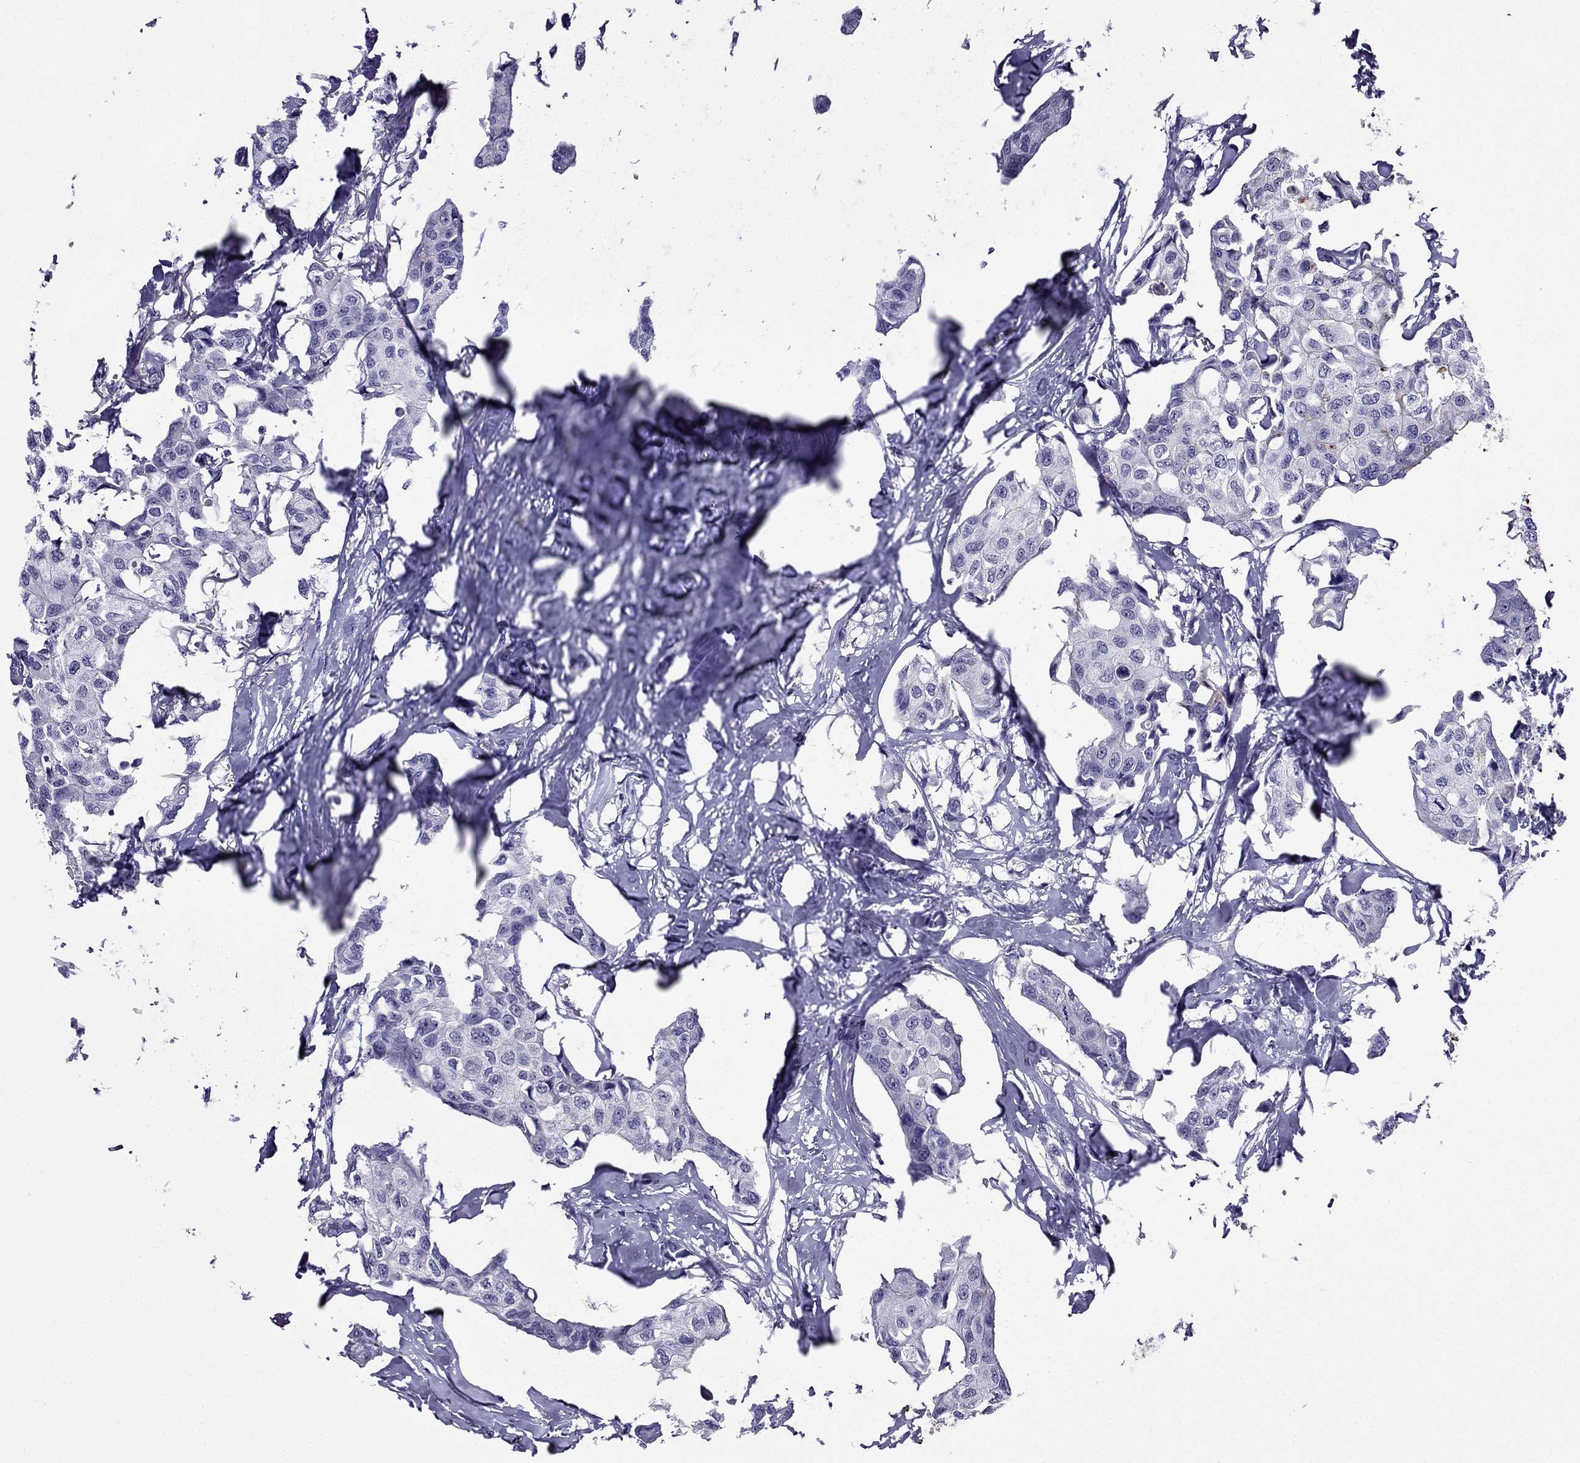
{"staining": {"intensity": "negative", "quantity": "none", "location": "none"}, "tissue": "breast cancer", "cell_type": "Tumor cells", "image_type": "cancer", "snomed": [{"axis": "morphology", "description": "Duct carcinoma"}, {"axis": "topography", "description": "Breast"}], "caption": "Tumor cells show no significant positivity in breast cancer.", "gene": "OLFM4", "patient": {"sex": "female", "age": 80}}